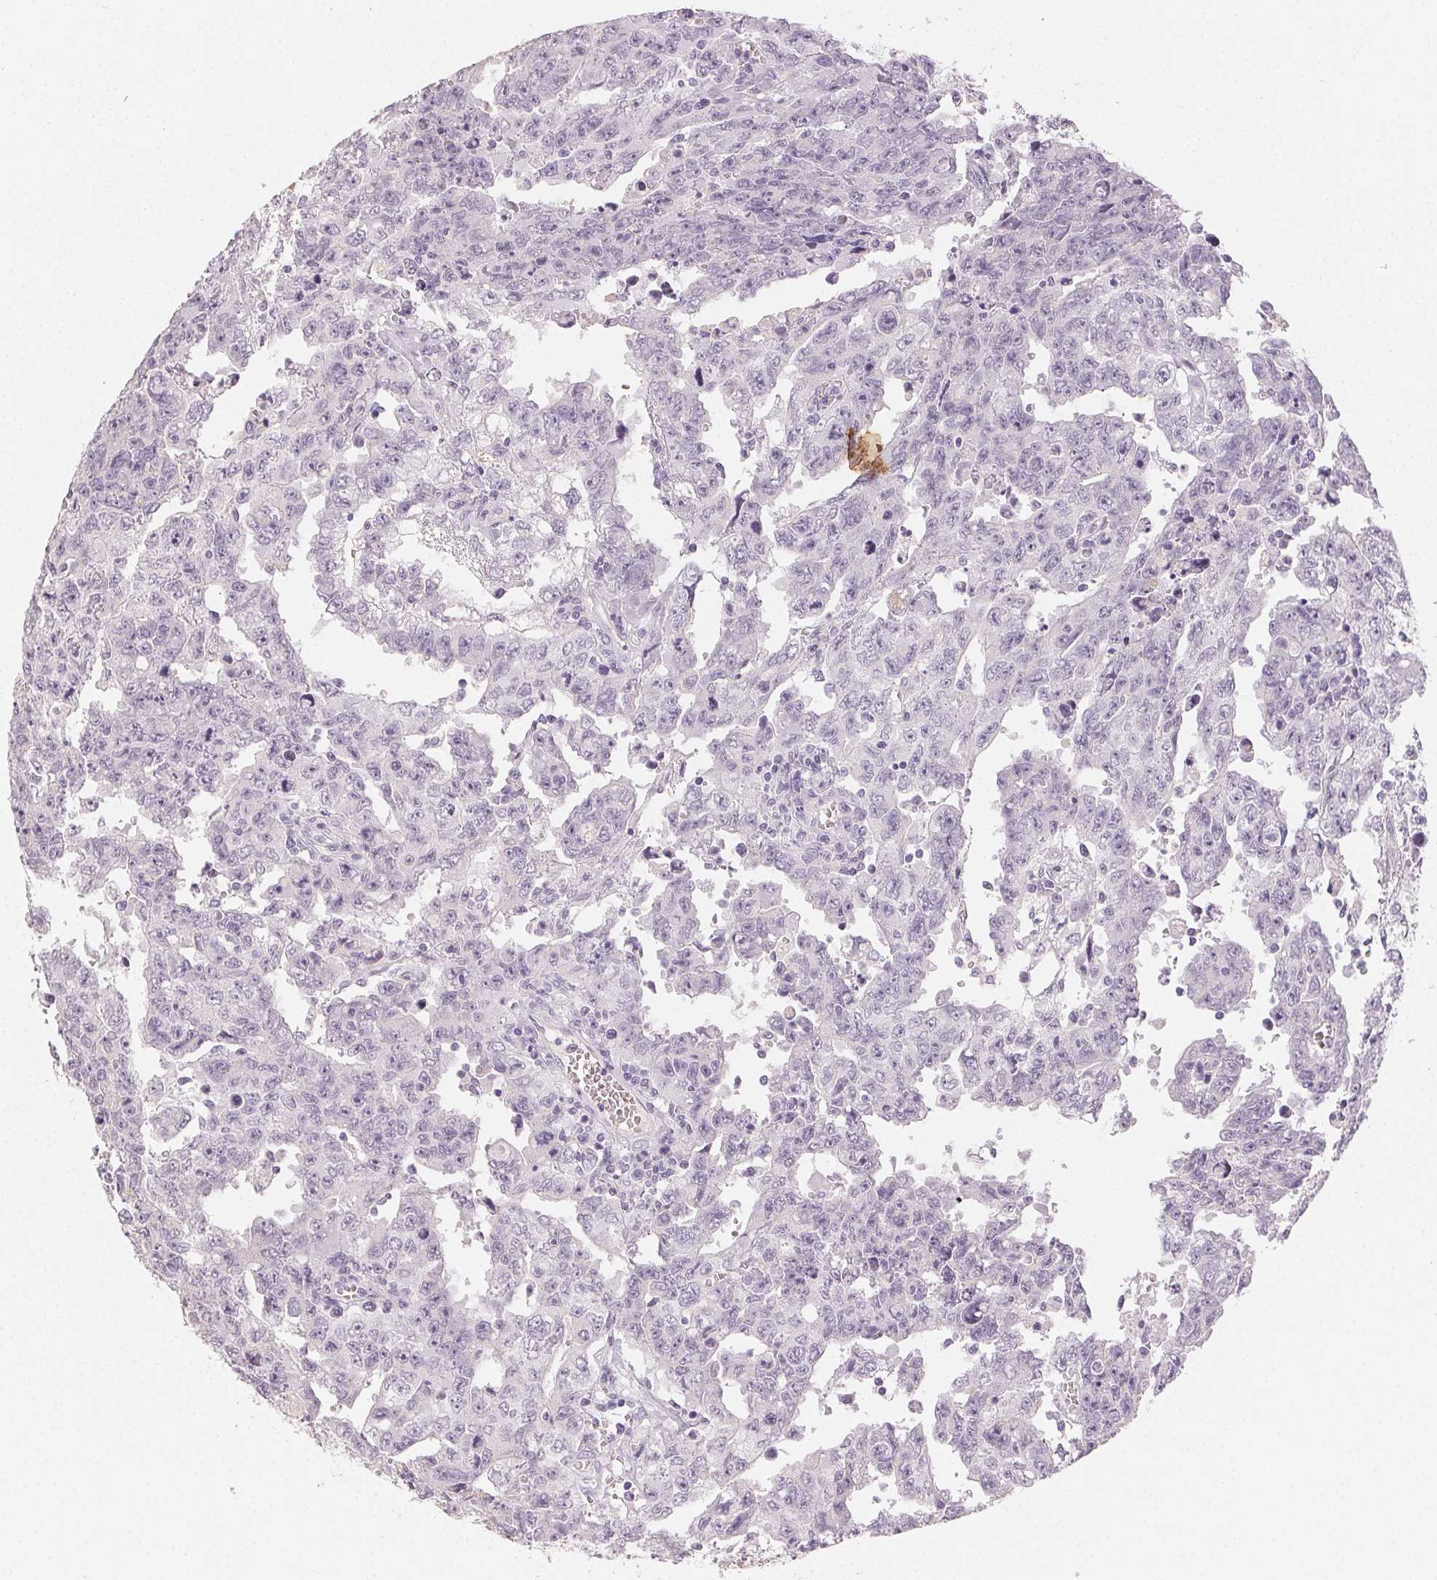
{"staining": {"intensity": "negative", "quantity": "none", "location": "none"}, "tissue": "testis cancer", "cell_type": "Tumor cells", "image_type": "cancer", "snomed": [{"axis": "morphology", "description": "Carcinoma, Embryonal, NOS"}, {"axis": "topography", "description": "Testis"}], "caption": "Testis embryonal carcinoma was stained to show a protein in brown. There is no significant expression in tumor cells.", "gene": "LVRN", "patient": {"sex": "male", "age": 24}}